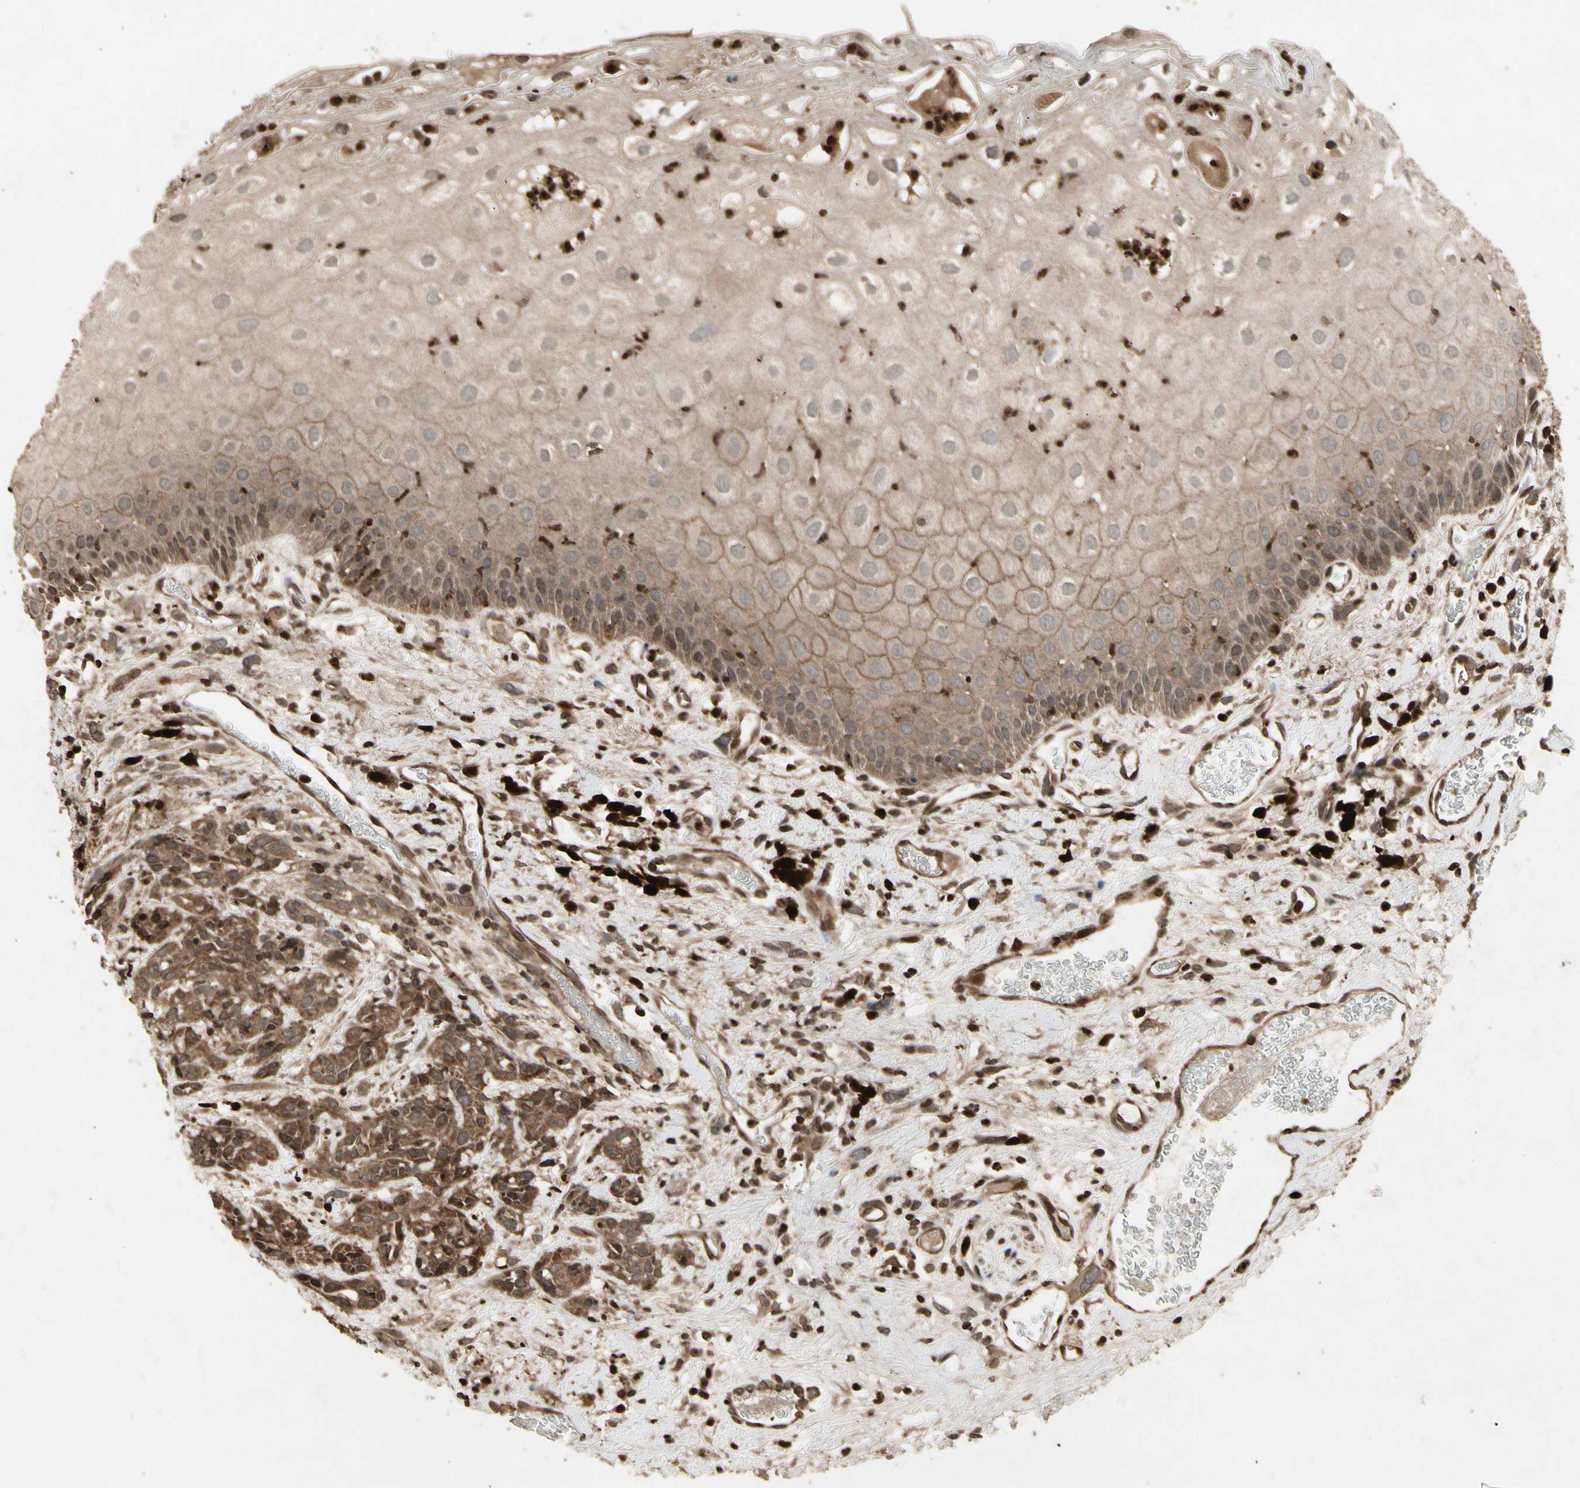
{"staining": {"intensity": "strong", "quantity": "25%-75%", "location": "cytoplasmic/membranous"}, "tissue": "head and neck cancer", "cell_type": "Tumor cells", "image_type": "cancer", "snomed": [{"axis": "morphology", "description": "Normal tissue, NOS"}, {"axis": "morphology", "description": "Squamous cell carcinoma, NOS"}, {"axis": "topography", "description": "Cartilage tissue"}, {"axis": "topography", "description": "Head-Neck"}], "caption": "High-power microscopy captured an immunohistochemistry photomicrograph of head and neck squamous cell carcinoma, revealing strong cytoplasmic/membranous staining in about 25%-75% of tumor cells. (Stains: DAB (3,3'-diaminobenzidine) in brown, nuclei in blue, Microscopy: brightfield microscopy at high magnification).", "gene": "GLRX", "patient": {"sex": "male", "age": 62}}